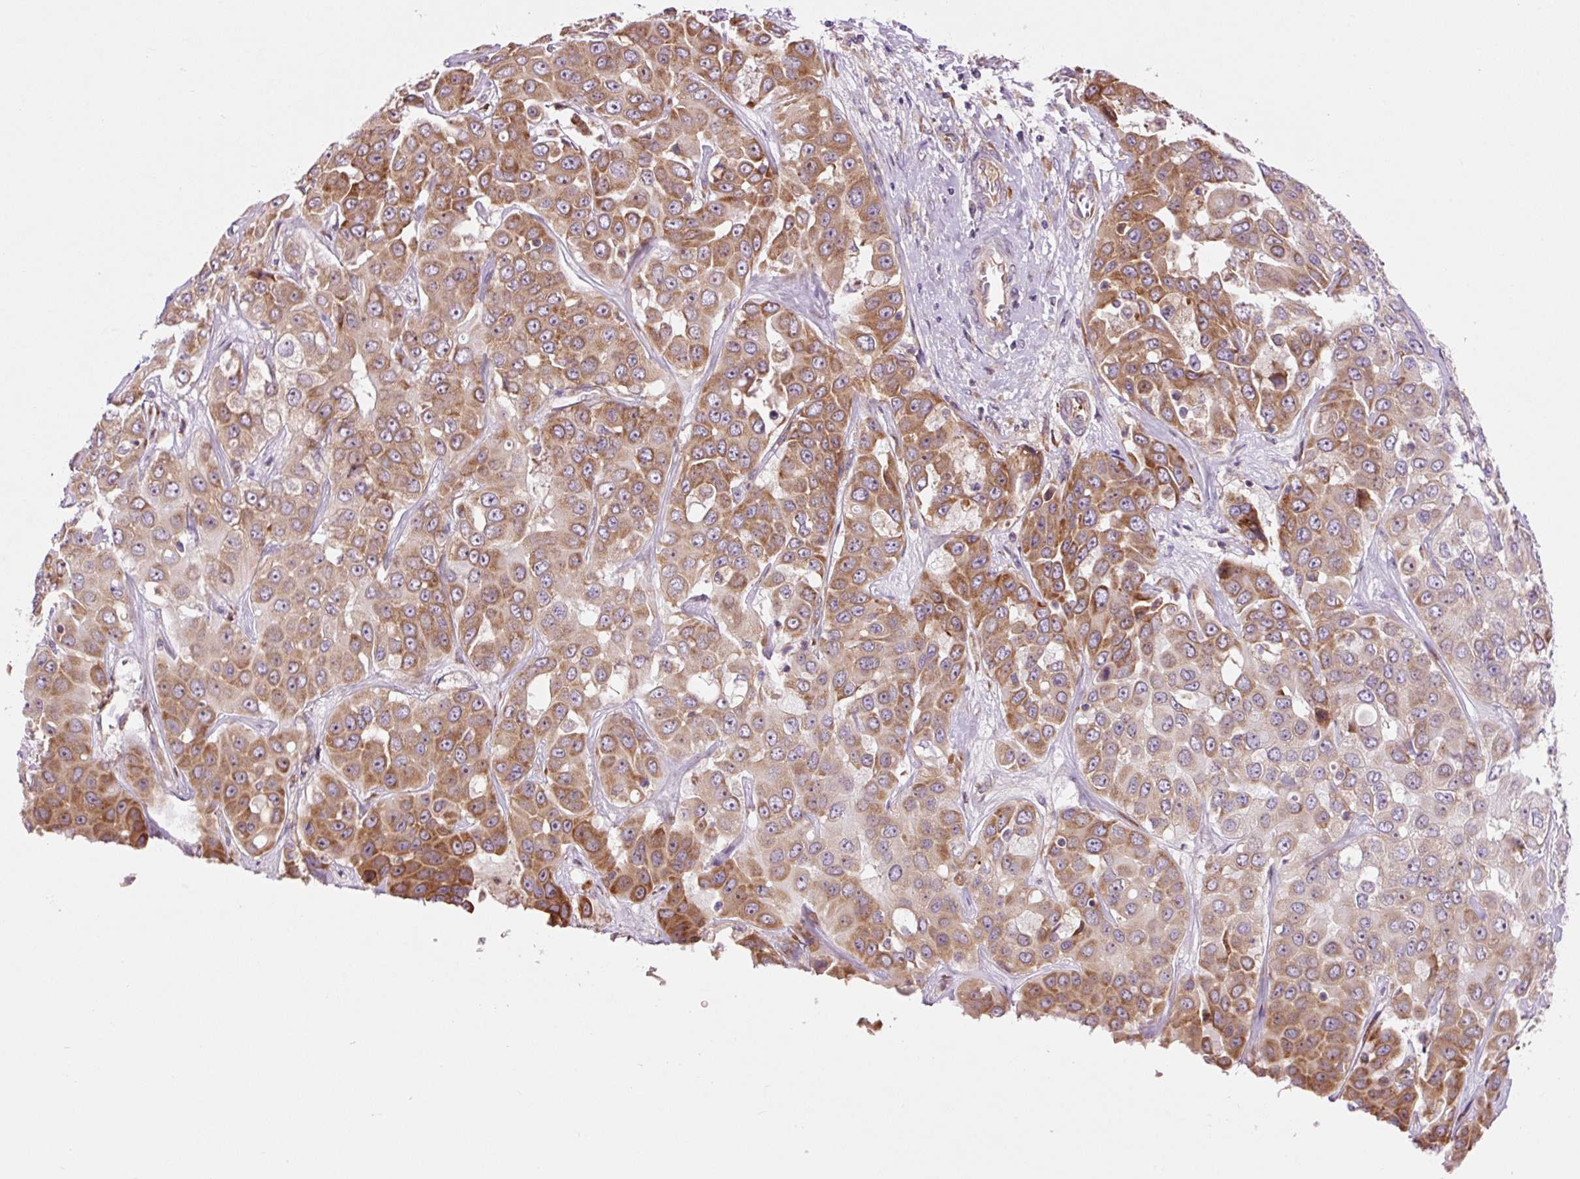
{"staining": {"intensity": "moderate", "quantity": ">75%", "location": "cytoplasmic/membranous"}, "tissue": "liver cancer", "cell_type": "Tumor cells", "image_type": "cancer", "snomed": [{"axis": "morphology", "description": "Cholangiocarcinoma"}, {"axis": "topography", "description": "Liver"}], "caption": "IHC micrograph of human liver cancer stained for a protein (brown), which exhibits medium levels of moderate cytoplasmic/membranous positivity in approximately >75% of tumor cells.", "gene": "RPL41", "patient": {"sex": "female", "age": 52}}